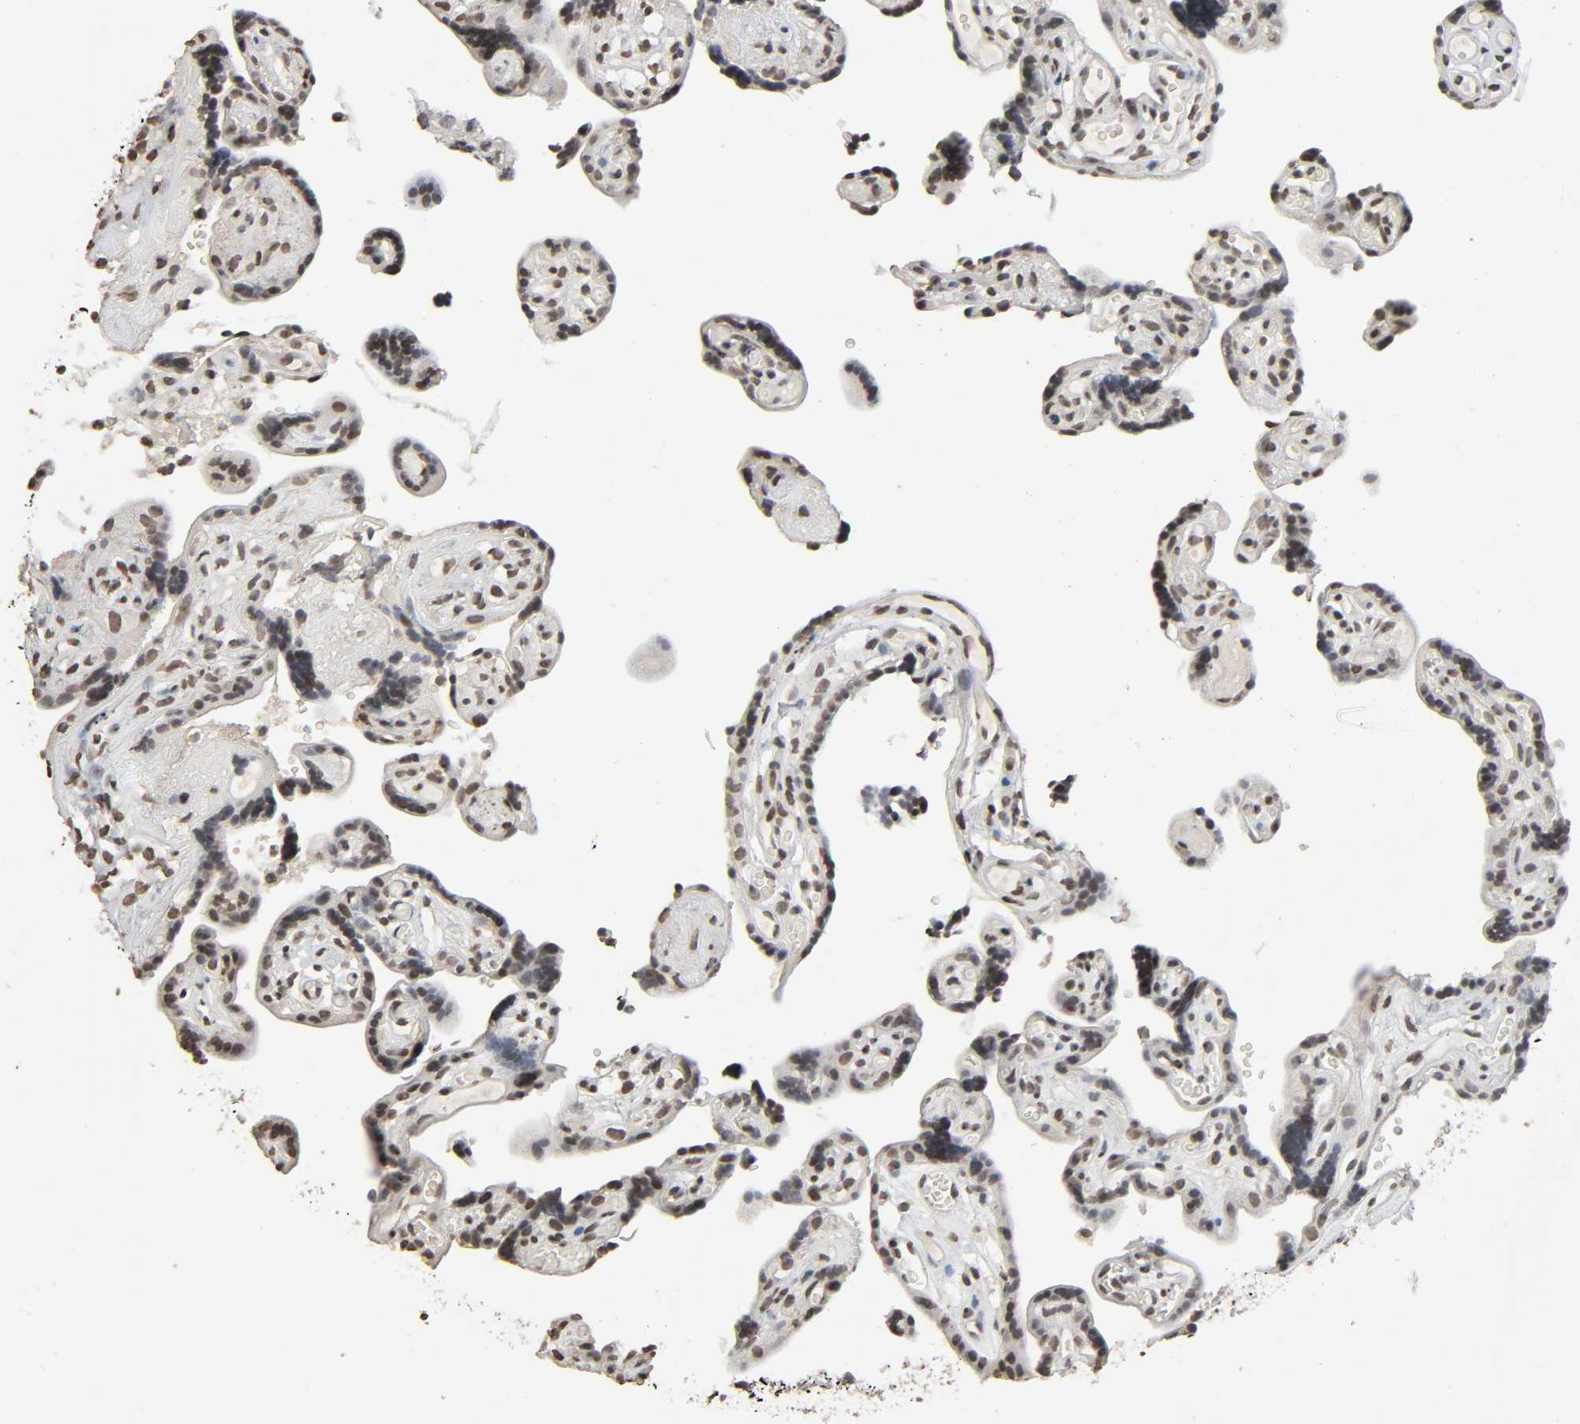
{"staining": {"intensity": "moderate", "quantity": "25%-75%", "location": "cytoplasmic/membranous"}, "tissue": "placenta", "cell_type": "Trophoblastic cells", "image_type": "normal", "snomed": [{"axis": "morphology", "description": "Normal tissue, NOS"}, {"axis": "topography", "description": "Placenta"}], "caption": "Moderate cytoplasmic/membranous staining for a protein is identified in approximately 25%-75% of trophoblastic cells of unremarkable placenta using IHC.", "gene": "STK4", "patient": {"sex": "female", "age": 30}}